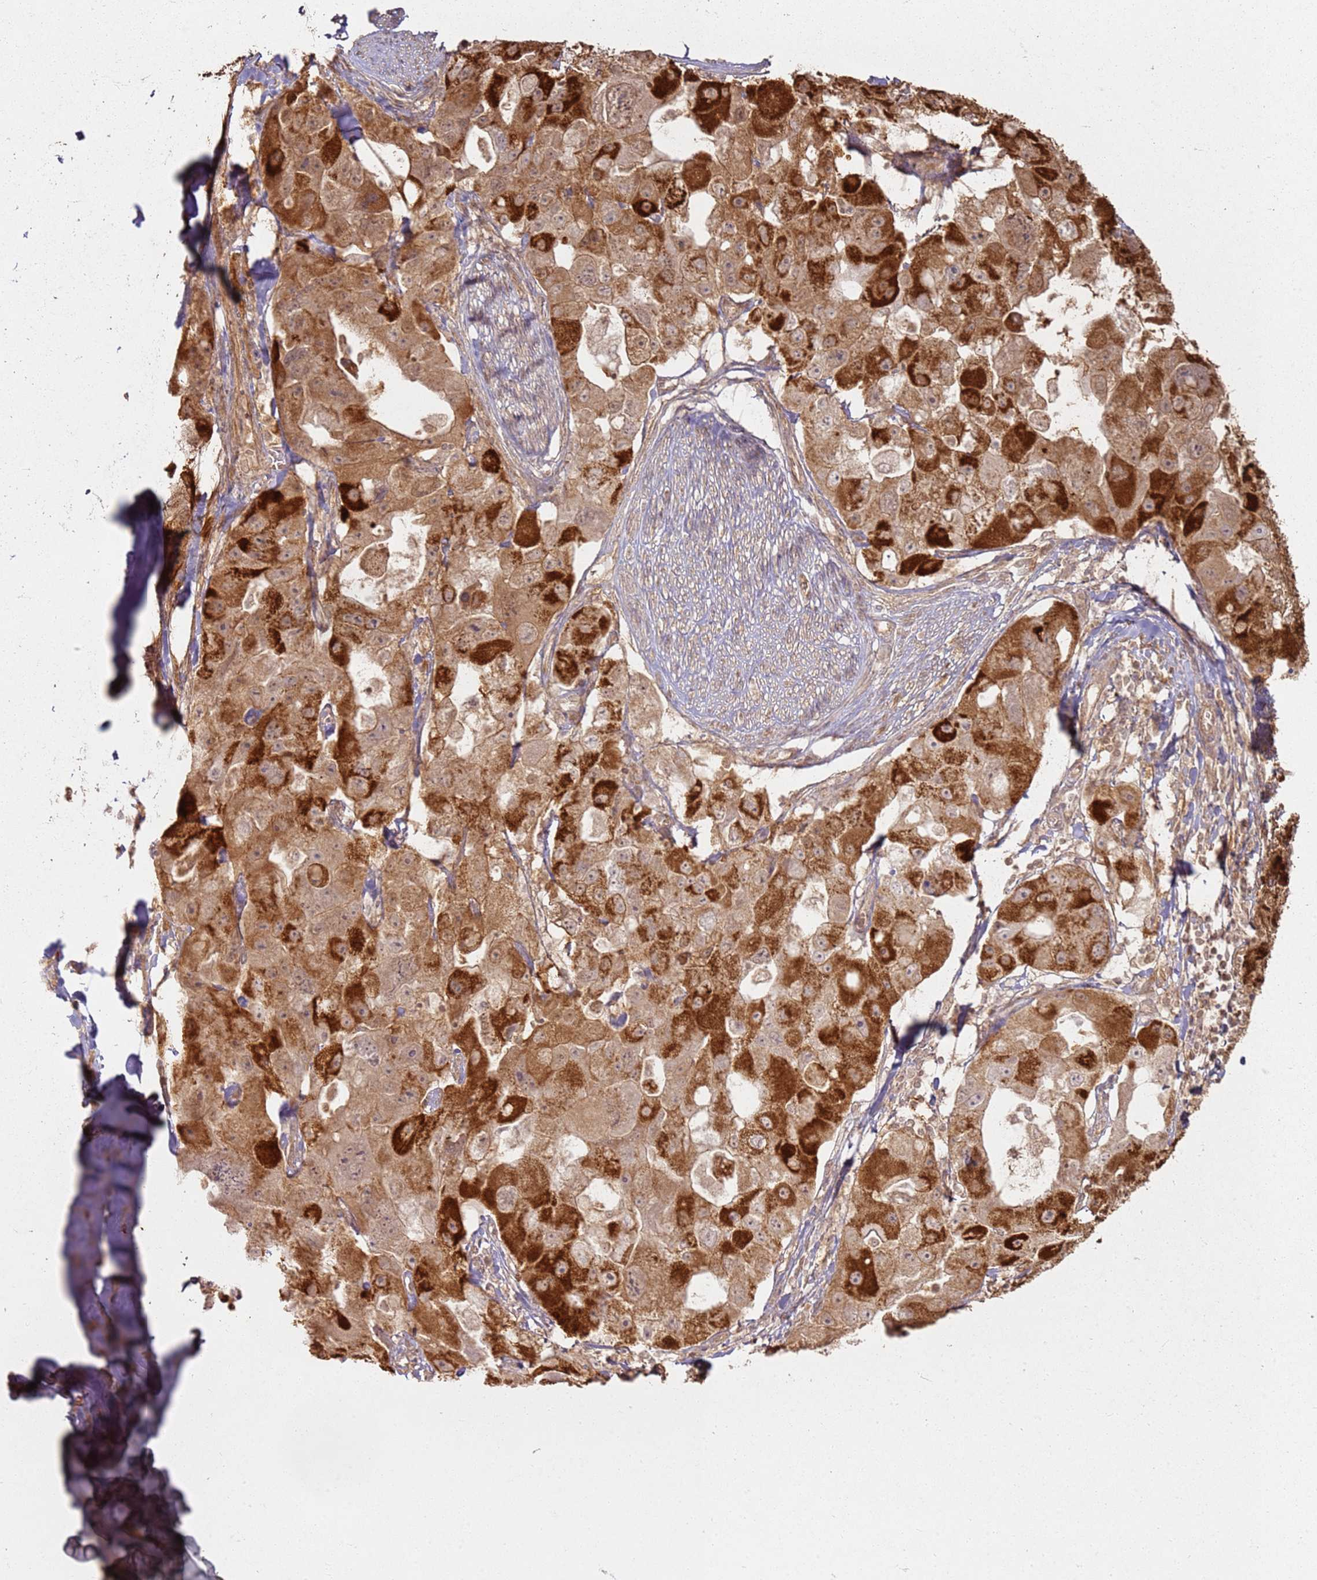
{"staining": {"intensity": "strong", "quantity": ">75%", "location": "cytoplasmic/membranous"}, "tissue": "lung cancer", "cell_type": "Tumor cells", "image_type": "cancer", "snomed": [{"axis": "morphology", "description": "Adenocarcinoma, NOS"}, {"axis": "topography", "description": "Lung"}], "caption": "Brown immunohistochemical staining in lung adenocarcinoma displays strong cytoplasmic/membranous staining in approximately >75% of tumor cells.", "gene": "ZNF776", "patient": {"sex": "female", "age": 54}}